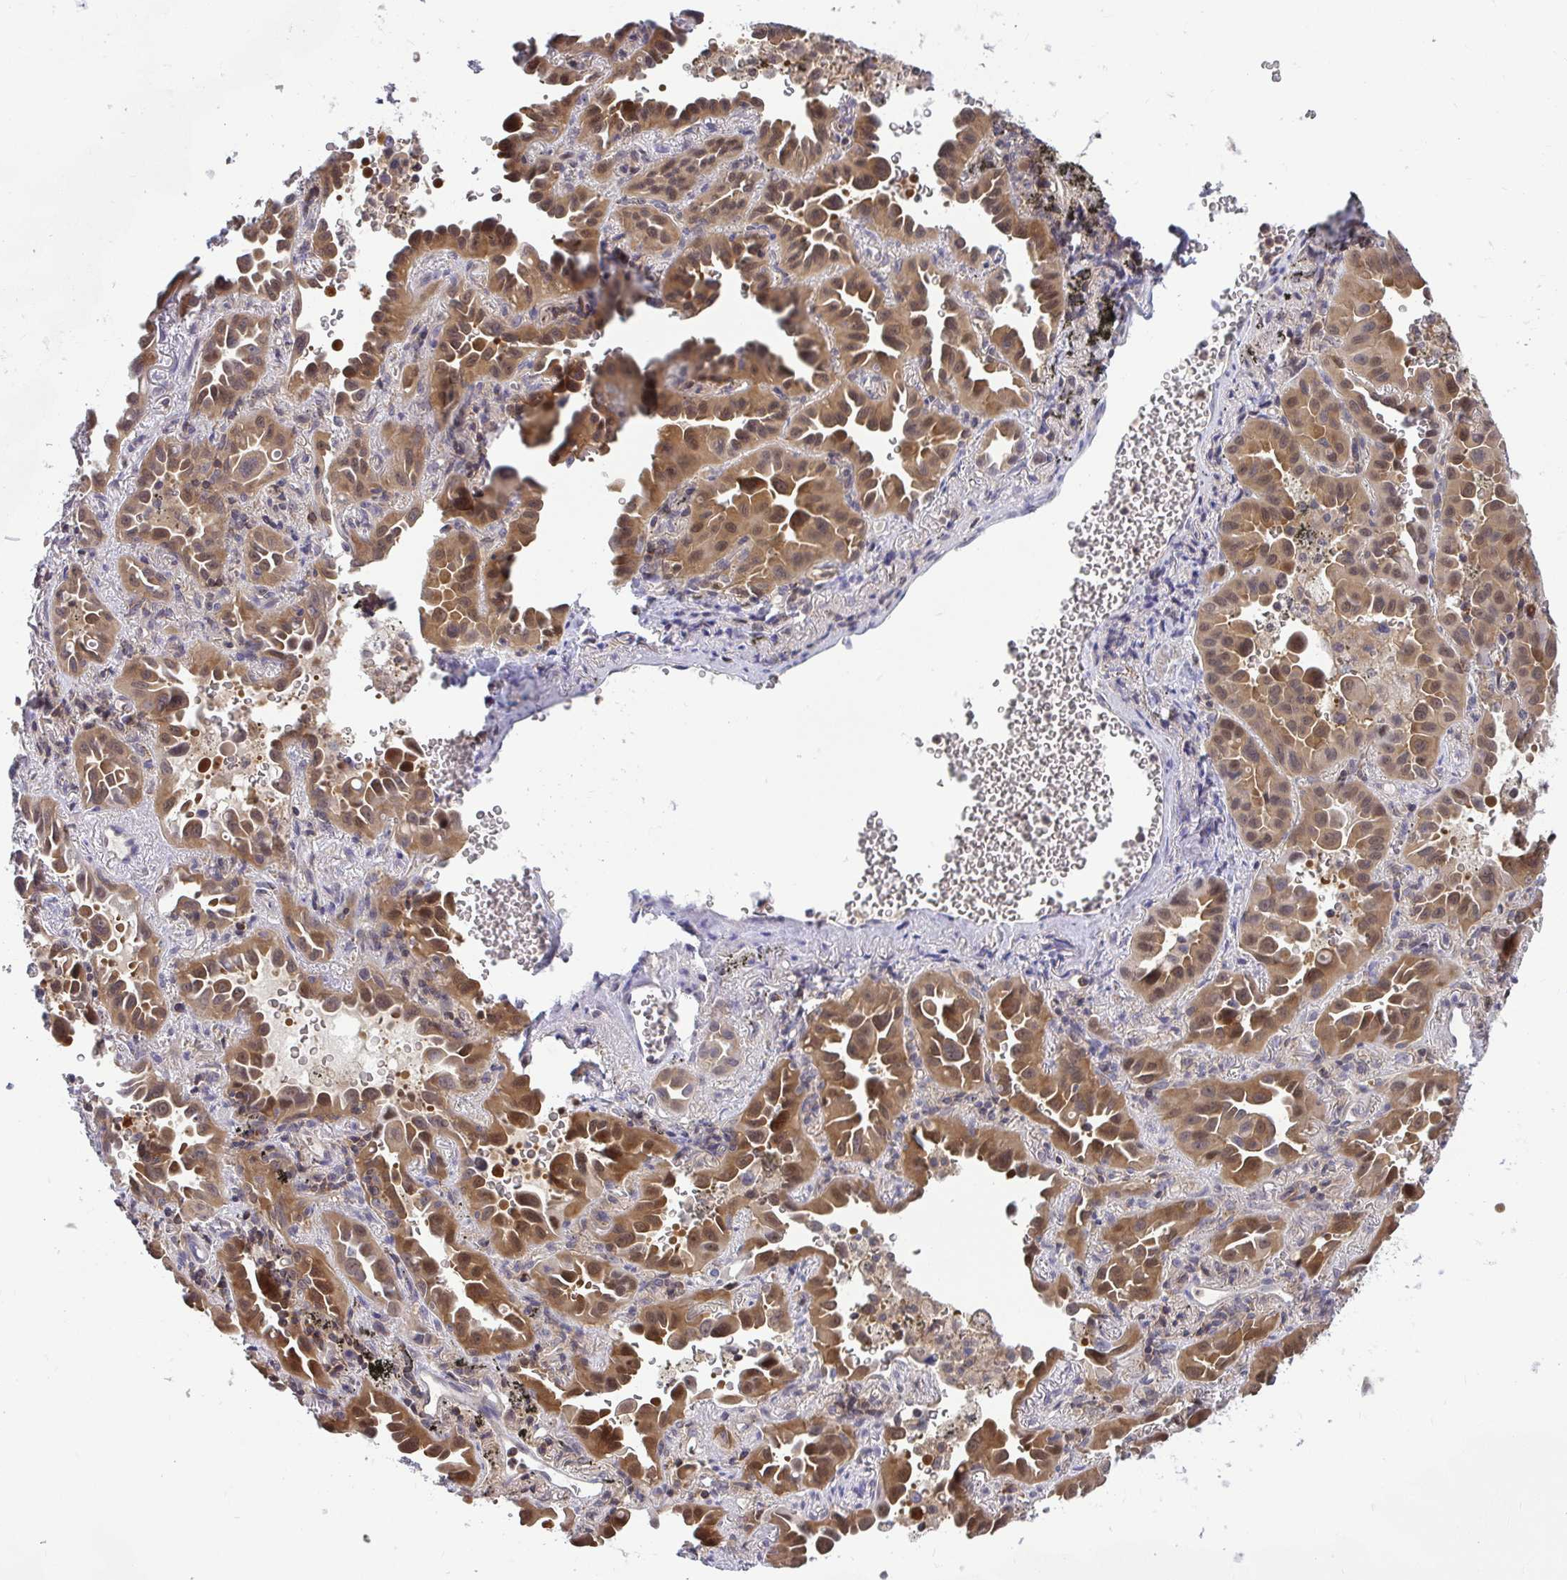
{"staining": {"intensity": "moderate", "quantity": ">75%", "location": "cytoplasmic/membranous"}, "tissue": "lung cancer", "cell_type": "Tumor cells", "image_type": "cancer", "snomed": [{"axis": "morphology", "description": "Adenocarcinoma, NOS"}, {"axis": "topography", "description": "Lung"}], "caption": "Brown immunohistochemical staining in lung adenocarcinoma reveals moderate cytoplasmic/membranous staining in about >75% of tumor cells.", "gene": "HDHD2", "patient": {"sex": "male", "age": 68}}